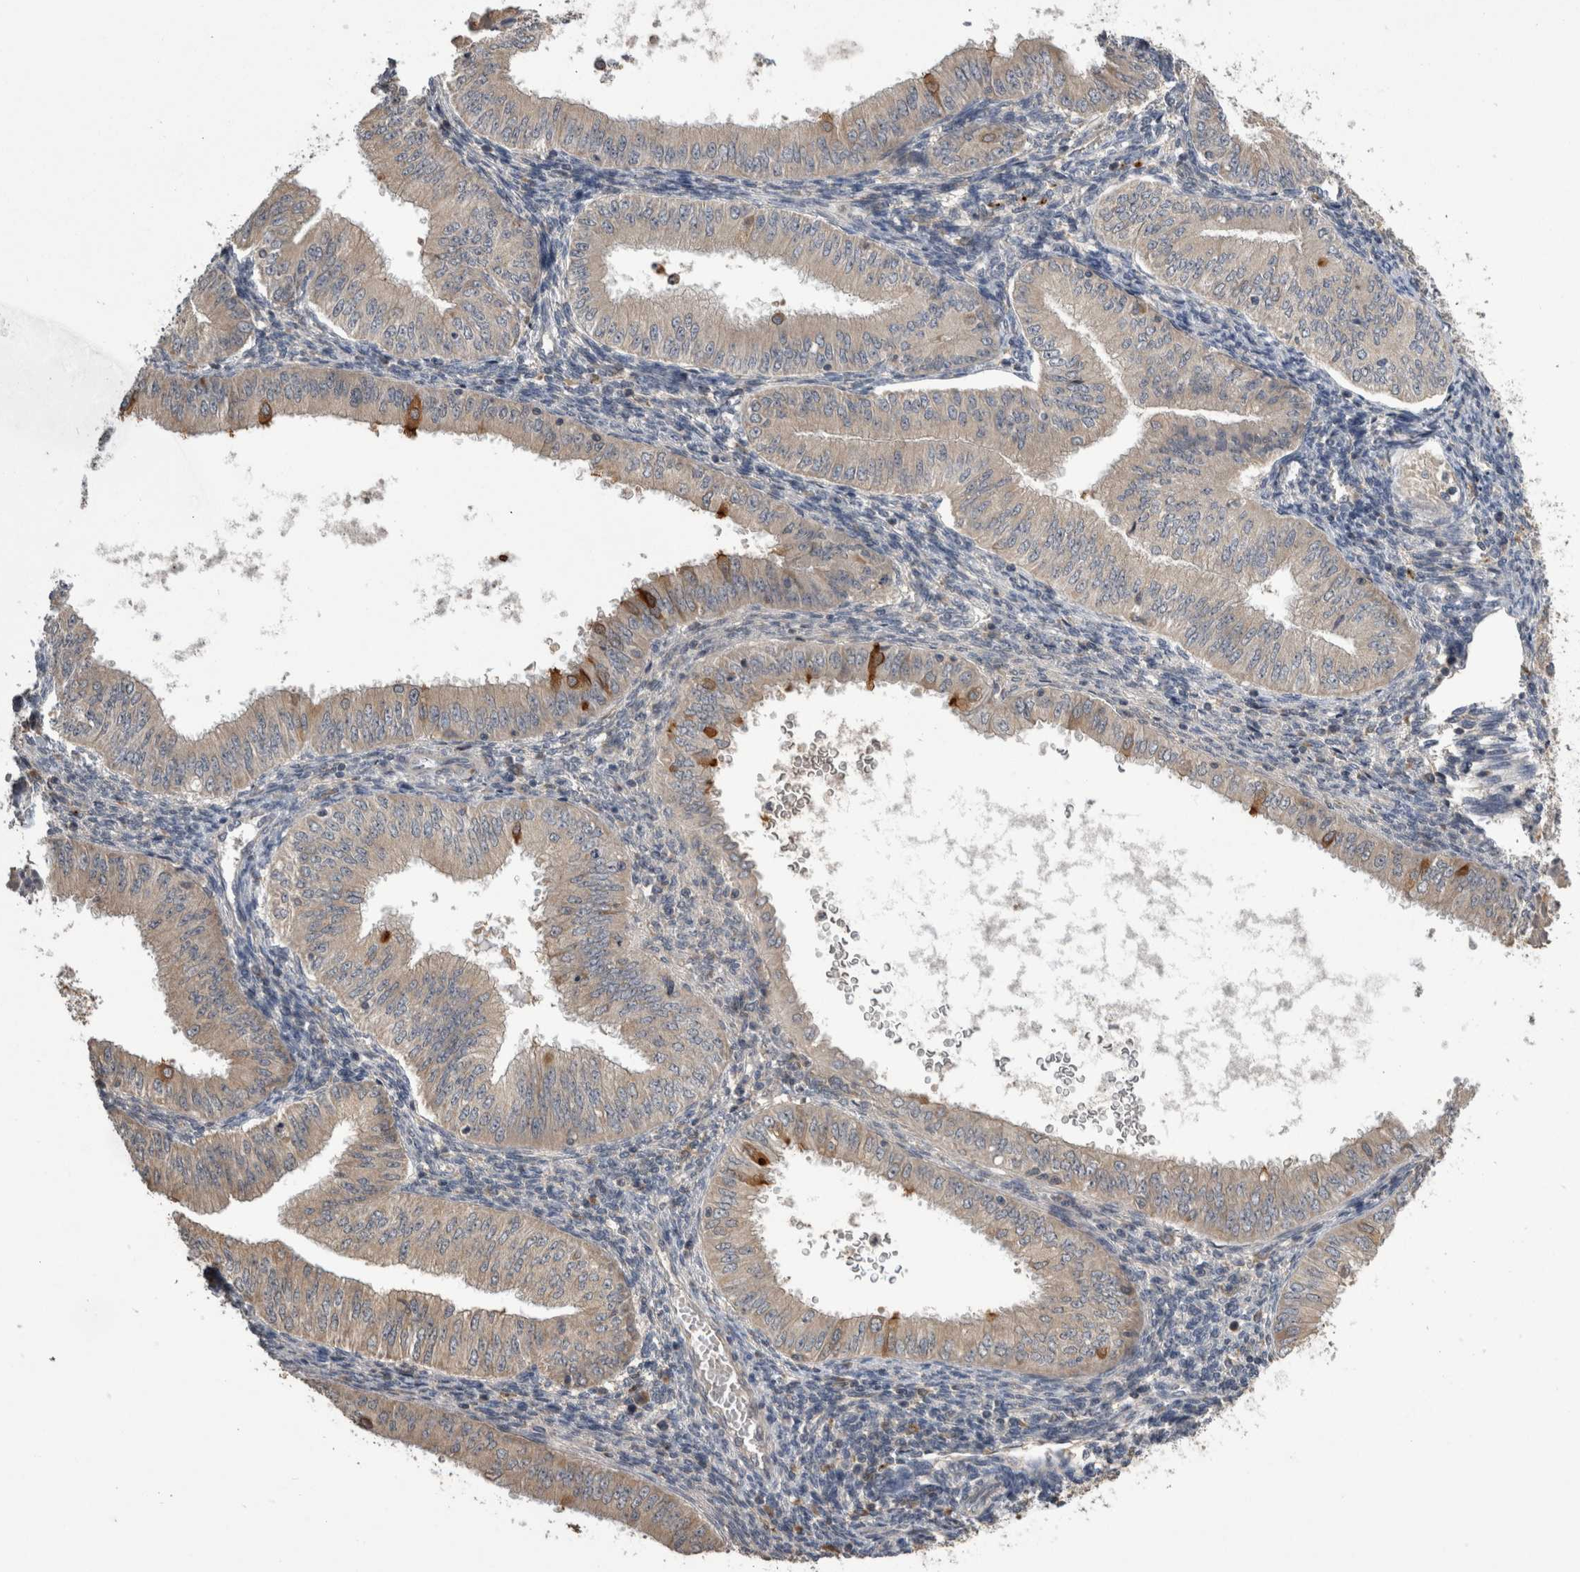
{"staining": {"intensity": "strong", "quantity": "<25%", "location": "cytoplasmic/membranous"}, "tissue": "endometrial cancer", "cell_type": "Tumor cells", "image_type": "cancer", "snomed": [{"axis": "morphology", "description": "Normal tissue, NOS"}, {"axis": "morphology", "description": "Adenocarcinoma, NOS"}, {"axis": "topography", "description": "Endometrium"}], "caption": "IHC (DAB) staining of human endometrial cancer (adenocarcinoma) displays strong cytoplasmic/membranous protein staining in about <25% of tumor cells.", "gene": "ANXA13", "patient": {"sex": "female", "age": 53}}